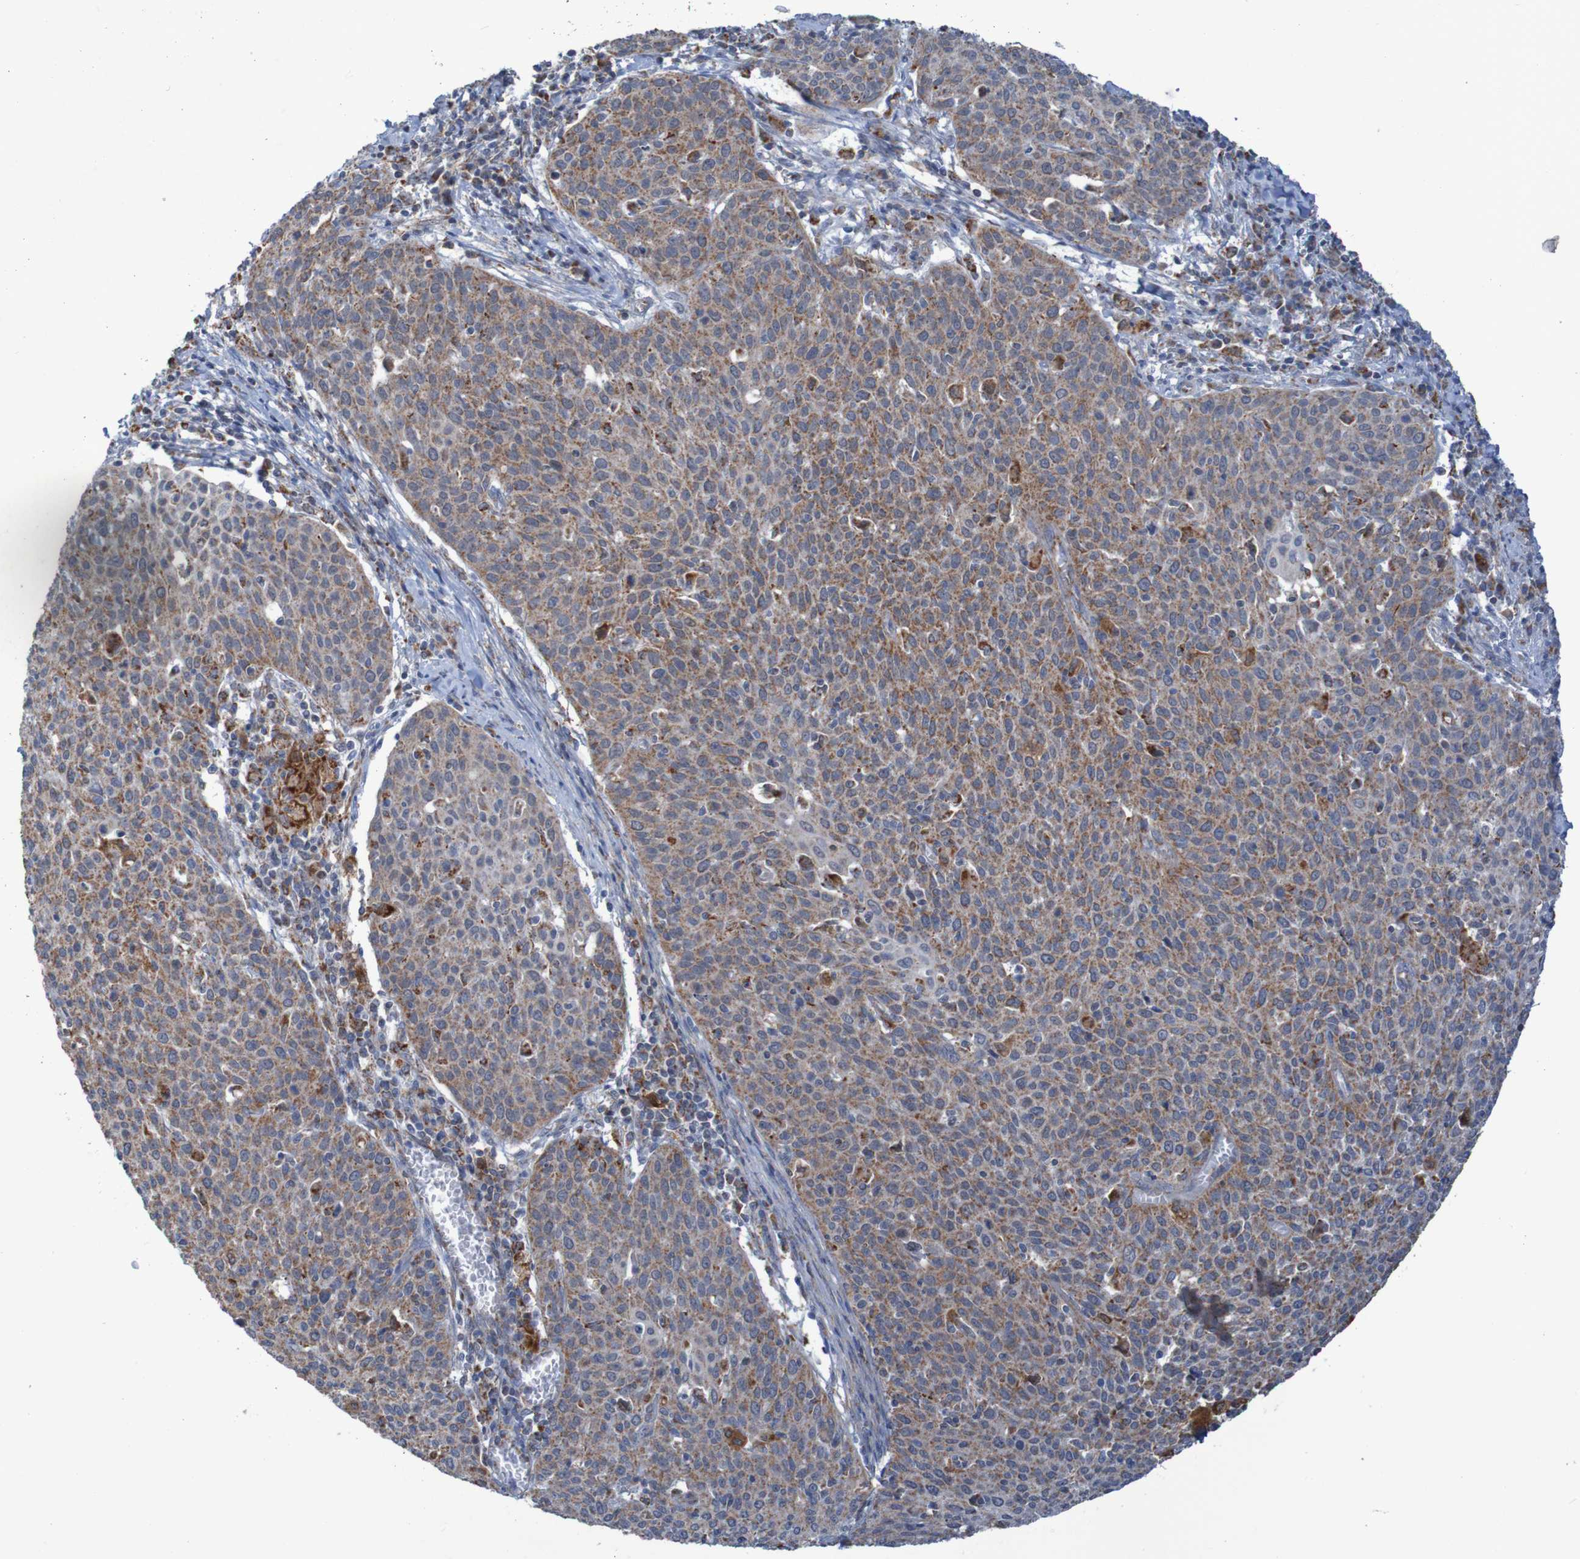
{"staining": {"intensity": "moderate", "quantity": ">75%", "location": "cytoplasmic/membranous"}, "tissue": "cervical cancer", "cell_type": "Tumor cells", "image_type": "cancer", "snomed": [{"axis": "morphology", "description": "Squamous cell carcinoma, NOS"}, {"axis": "topography", "description": "Cervix"}], "caption": "About >75% of tumor cells in cervical cancer (squamous cell carcinoma) exhibit moderate cytoplasmic/membranous protein expression as visualized by brown immunohistochemical staining.", "gene": "CCDC51", "patient": {"sex": "female", "age": 38}}